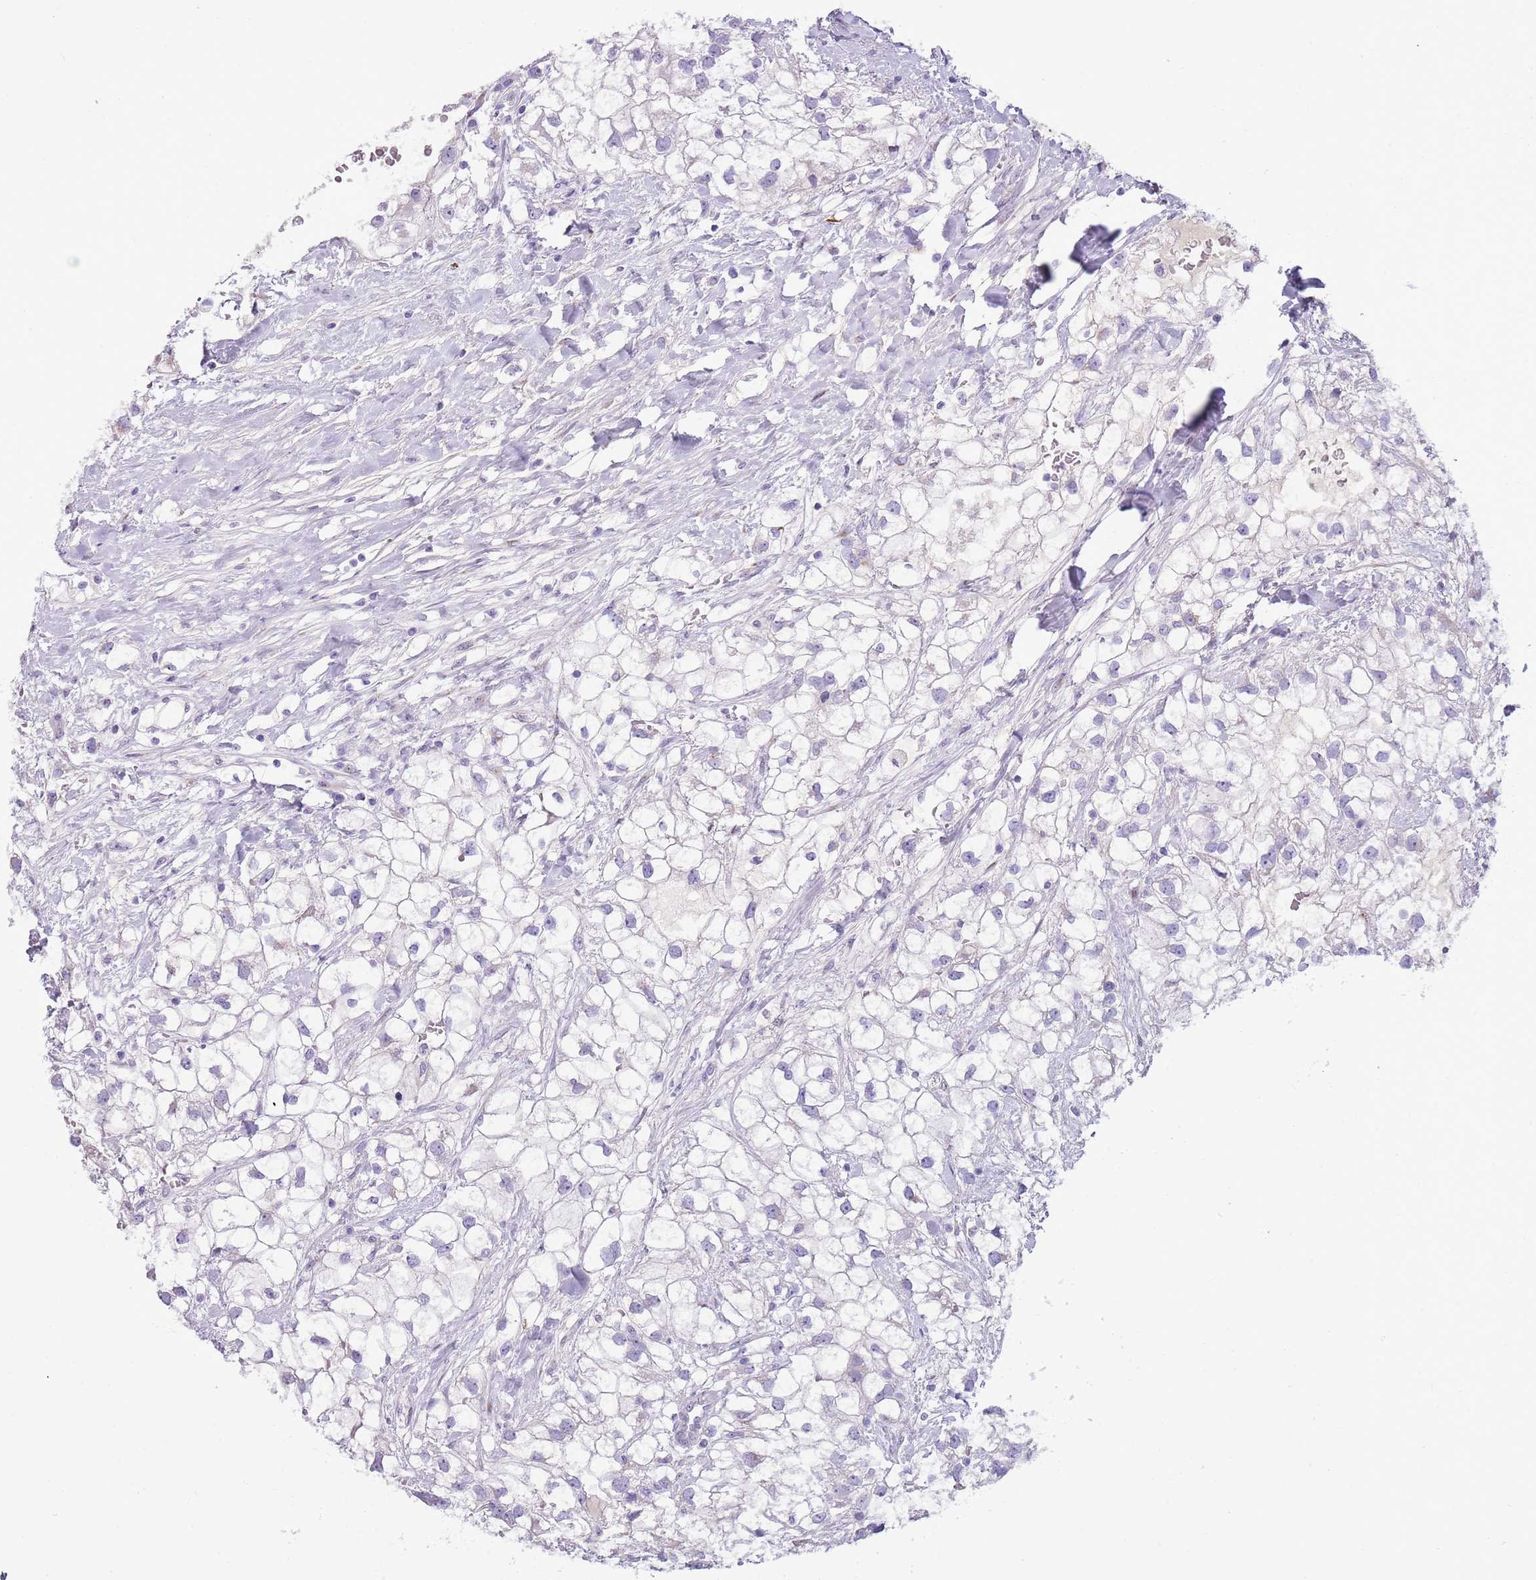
{"staining": {"intensity": "negative", "quantity": "none", "location": "none"}, "tissue": "renal cancer", "cell_type": "Tumor cells", "image_type": "cancer", "snomed": [{"axis": "morphology", "description": "Adenocarcinoma, NOS"}, {"axis": "topography", "description": "Kidney"}], "caption": "Immunohistochemistry (IHC) of human renal cancer demonstrates no staining in tumor cells.", "gene": "NBPF6", "patient": {"sex": "male", "age": 59}}